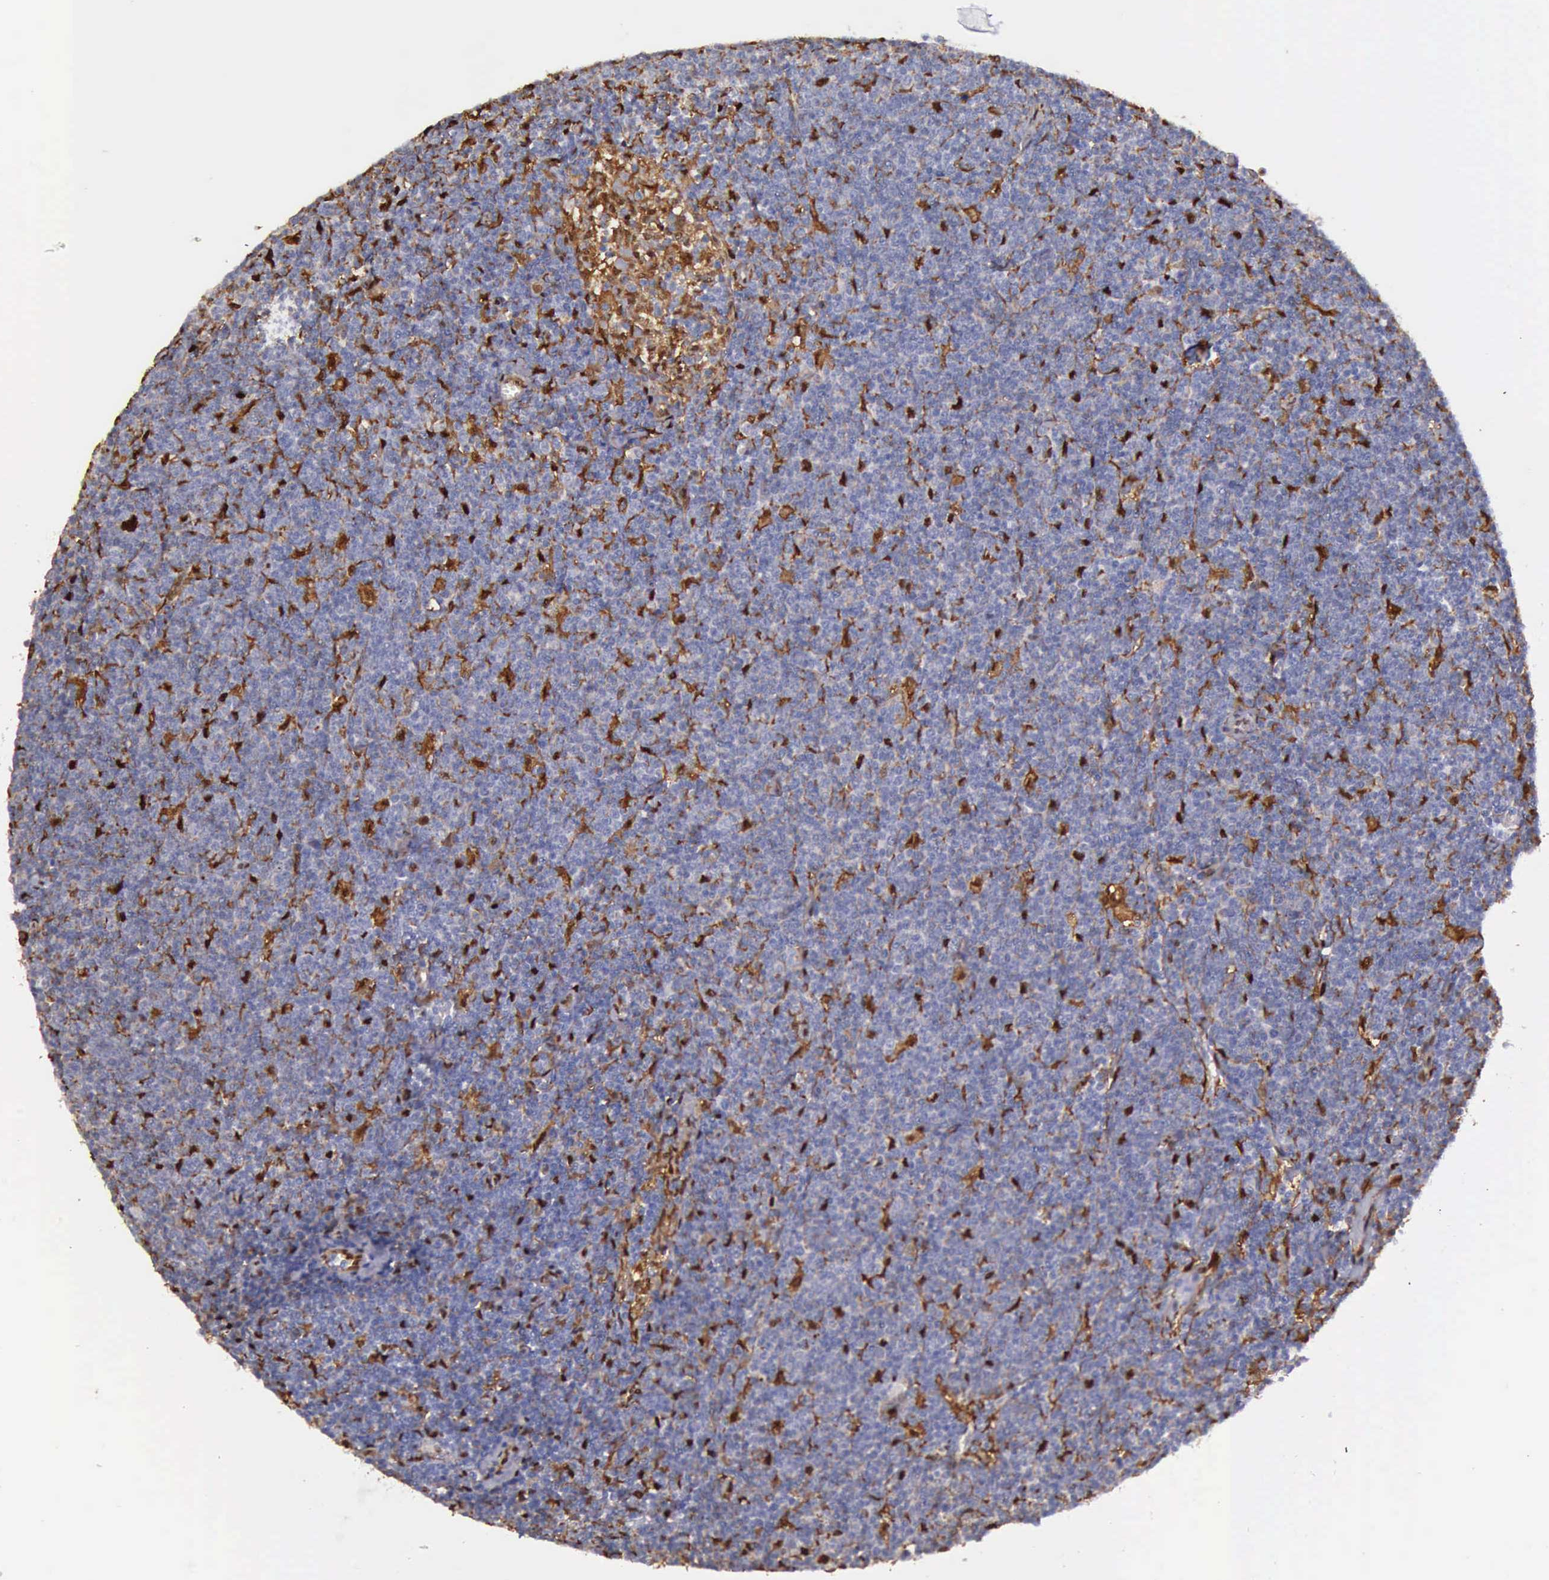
{"staining": {"intensity": "strong", "quantity": "<25%", "location": "cytoplasmic/membranous,nuclear"}, "tissue": "lymphoma", "cell_type": "Tumor cells", "image_type": "cancer", "snomed": [{"axis": "morphology", "description": "Malignant lymphoma, non-Hodgkin's type, Low grade"}, {"axis": "topography", "description": "Lymph node"}], "caption": "The histopathology image reveals a brown stain indicating the presence of a protein in the cytoplasmic/membranous and nuclear of tumor cells in lymphoma.", "gene": "TYMP", "patient": {"sex": "male", "age": 65}}